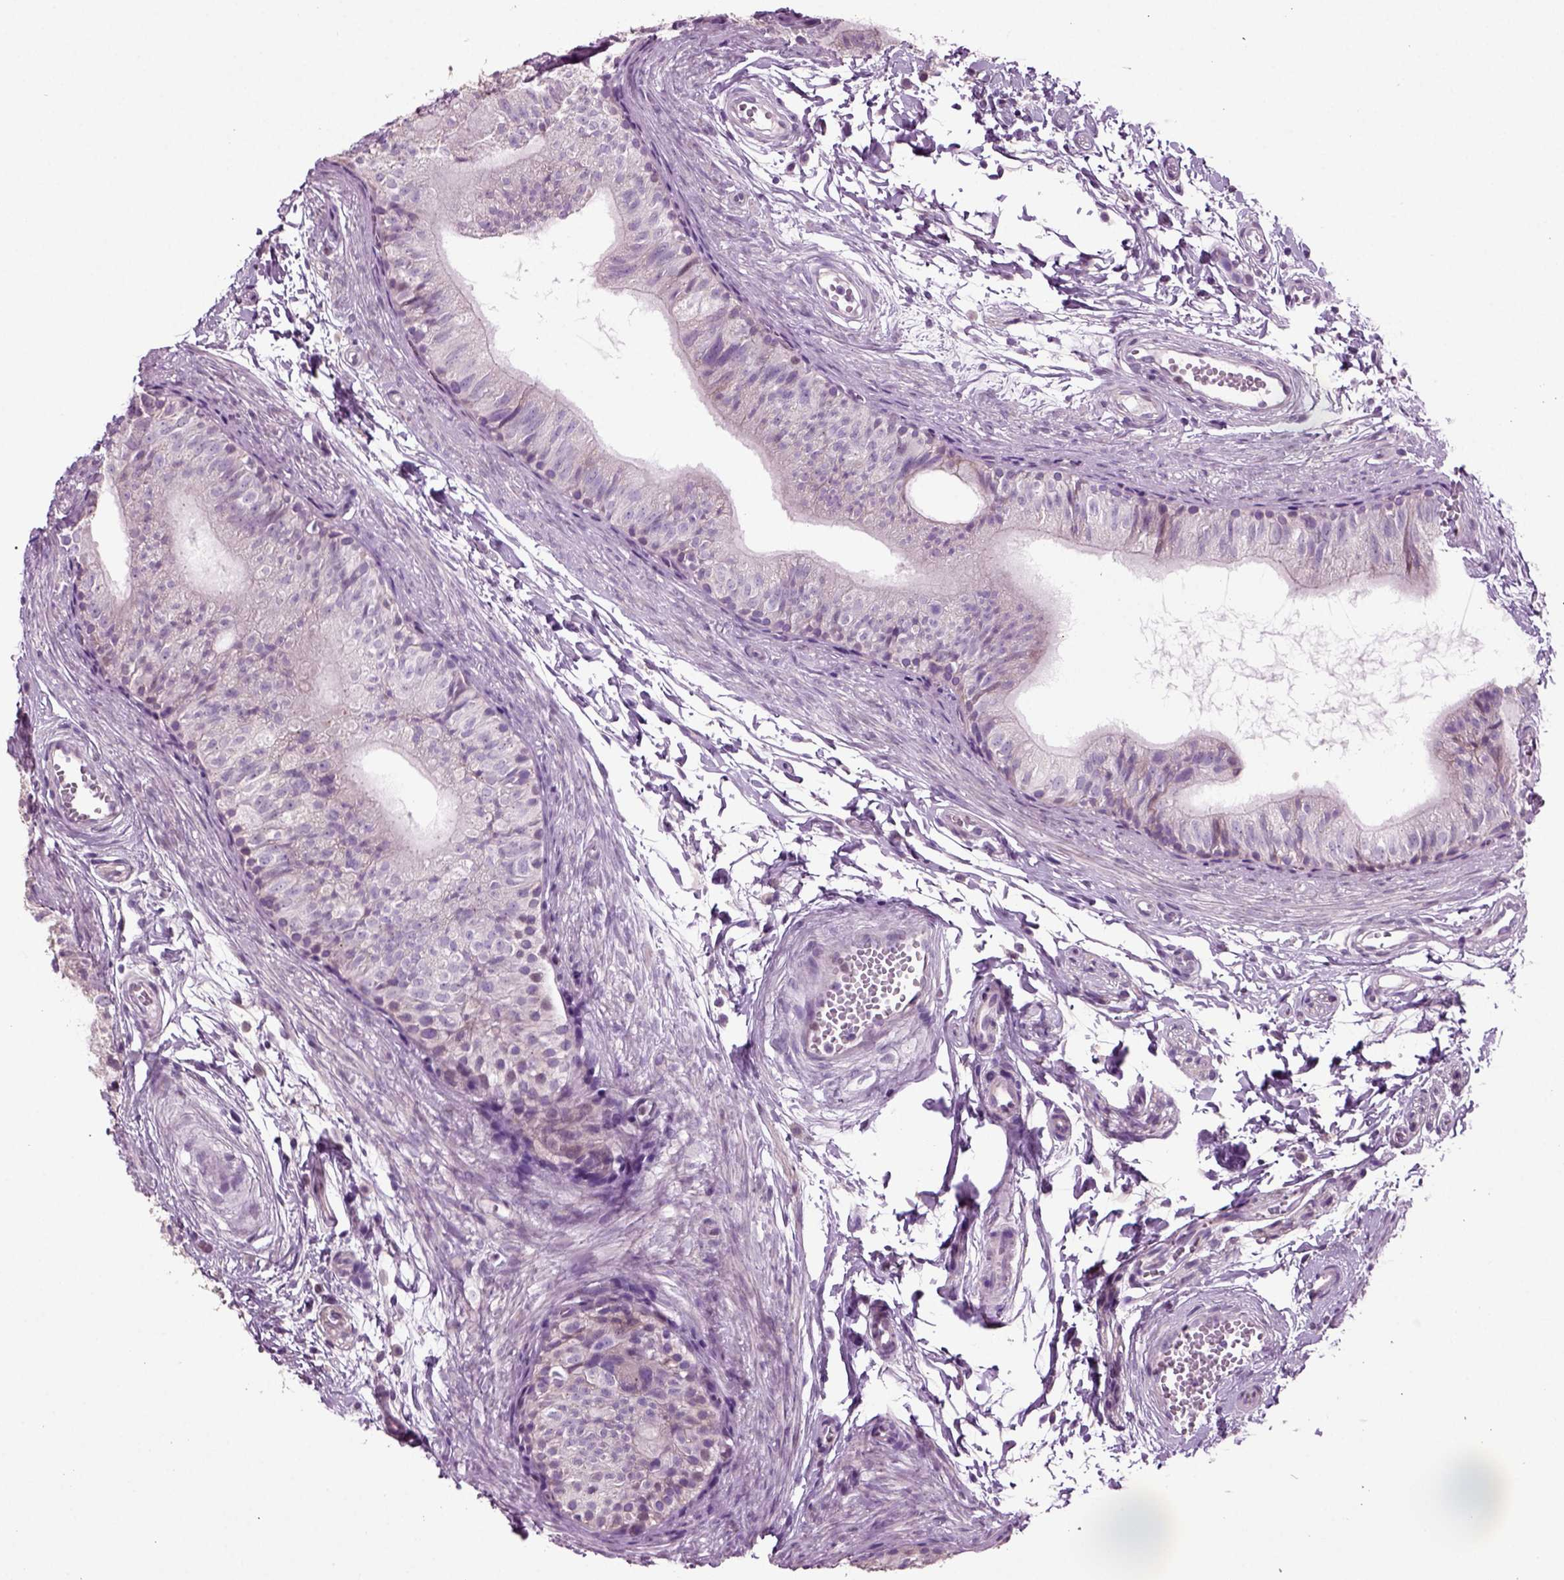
{"staining": {"intensity": "negative", "quantity": "none", "location": "none"}, "tissue": "epididymis", "cell_type": "Glandular cells", "image_type": "normal", "snomed": [{"axis": "morphology", "description": "Normal tissue, NOS"}, {"axis": "topography", "description": "Epididymis"}], "caption": "The IHC photomicrograph has no significant staining in glandular cells of epididymis.", "gene": "ARID3A", "patient": {"sex": "male", "age": 22}}